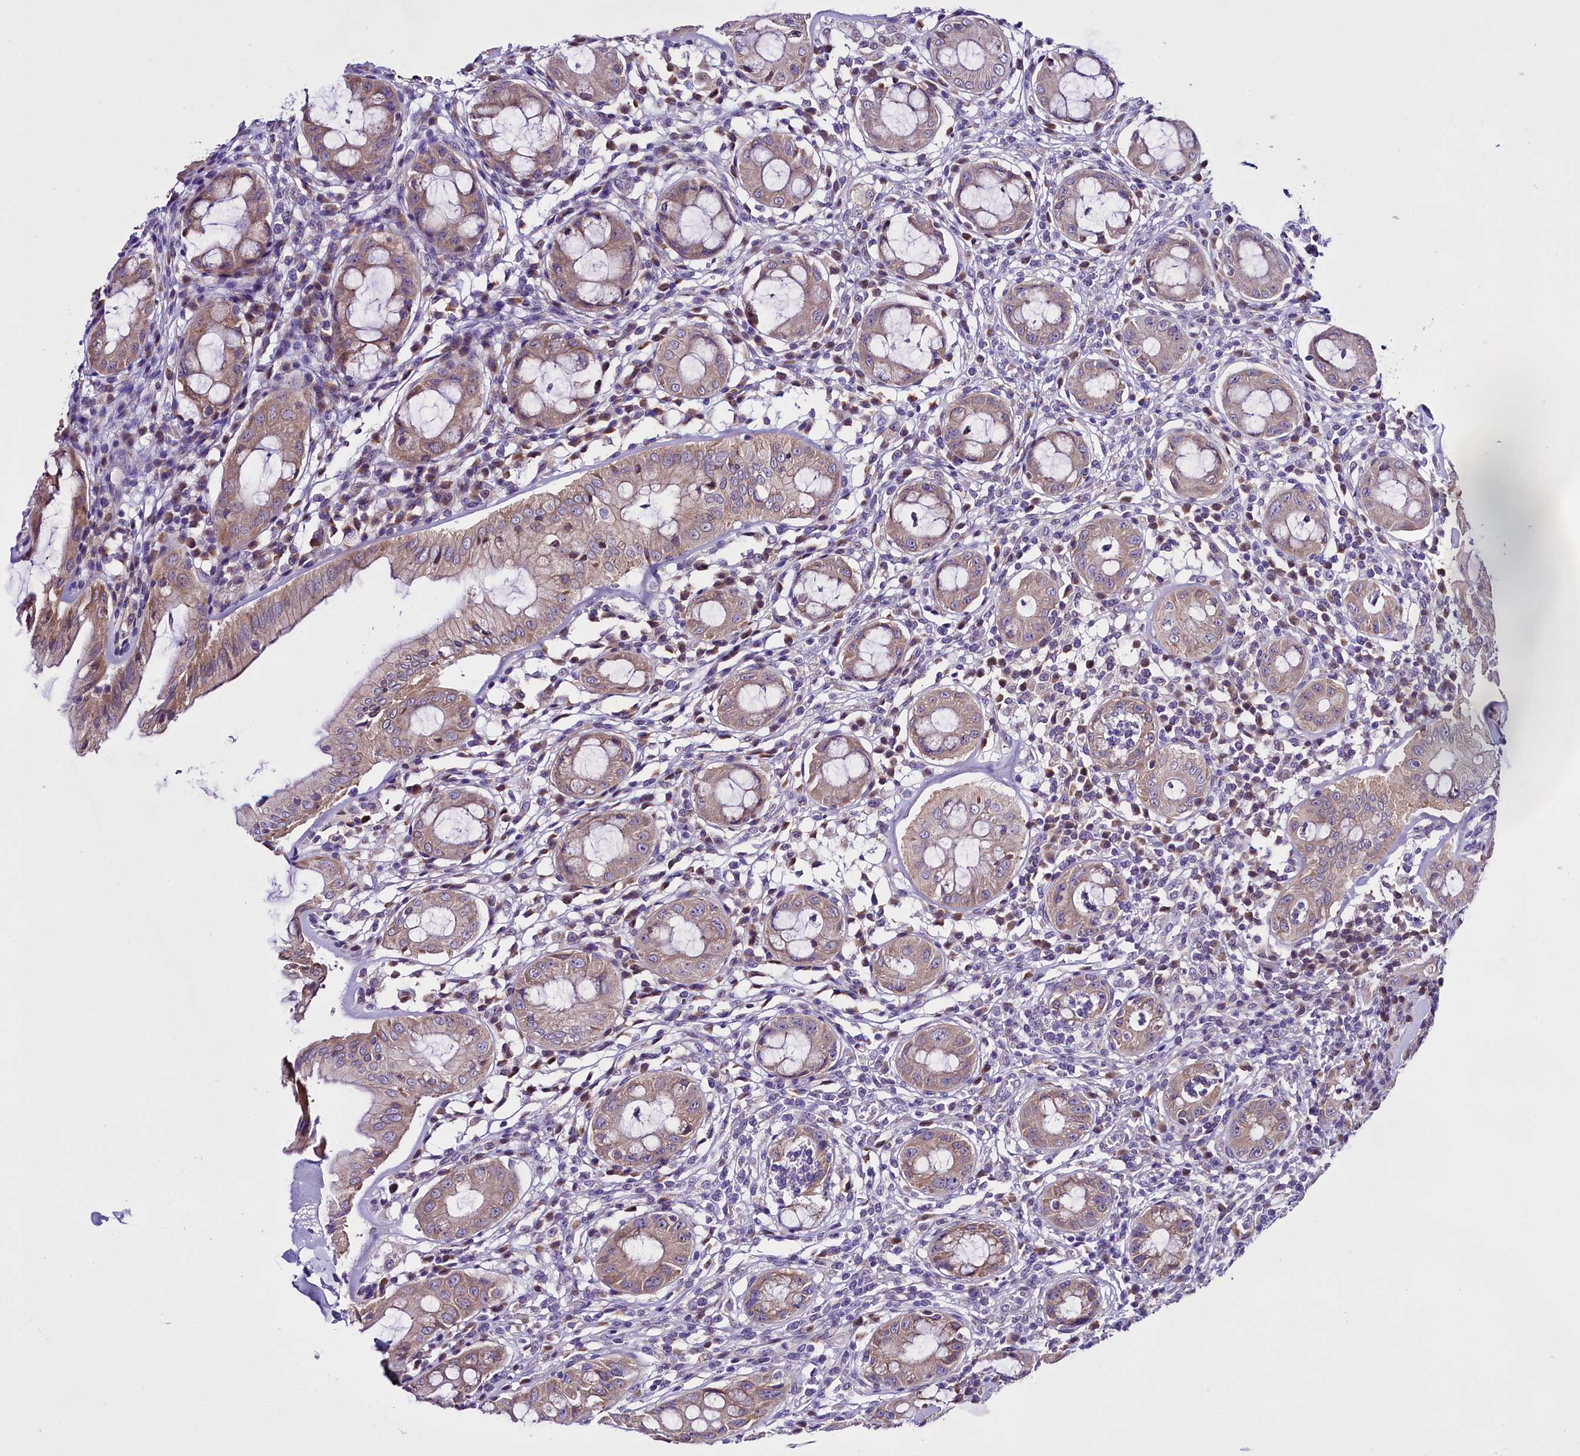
{"staining": {"intensity": "weak", "quantity": ">75%", "location": "cytoplasmic/membranous"}, "tissue": "rectum", "cell_type": "Glandular cells", "image_type": "normal", "snomed": [{"axis": "morphology", "description": "Normal tissue, NOS"}, {"axis": "topography", "description": "Rectum"}], "caption": "Protein expression analysis of unremarkable rectum reveals weak cytoplasmic/membranous expression in approximately >75% of glandular cells.", "gene": "UACA", "patient": {"sex": "female", "age": 57}}